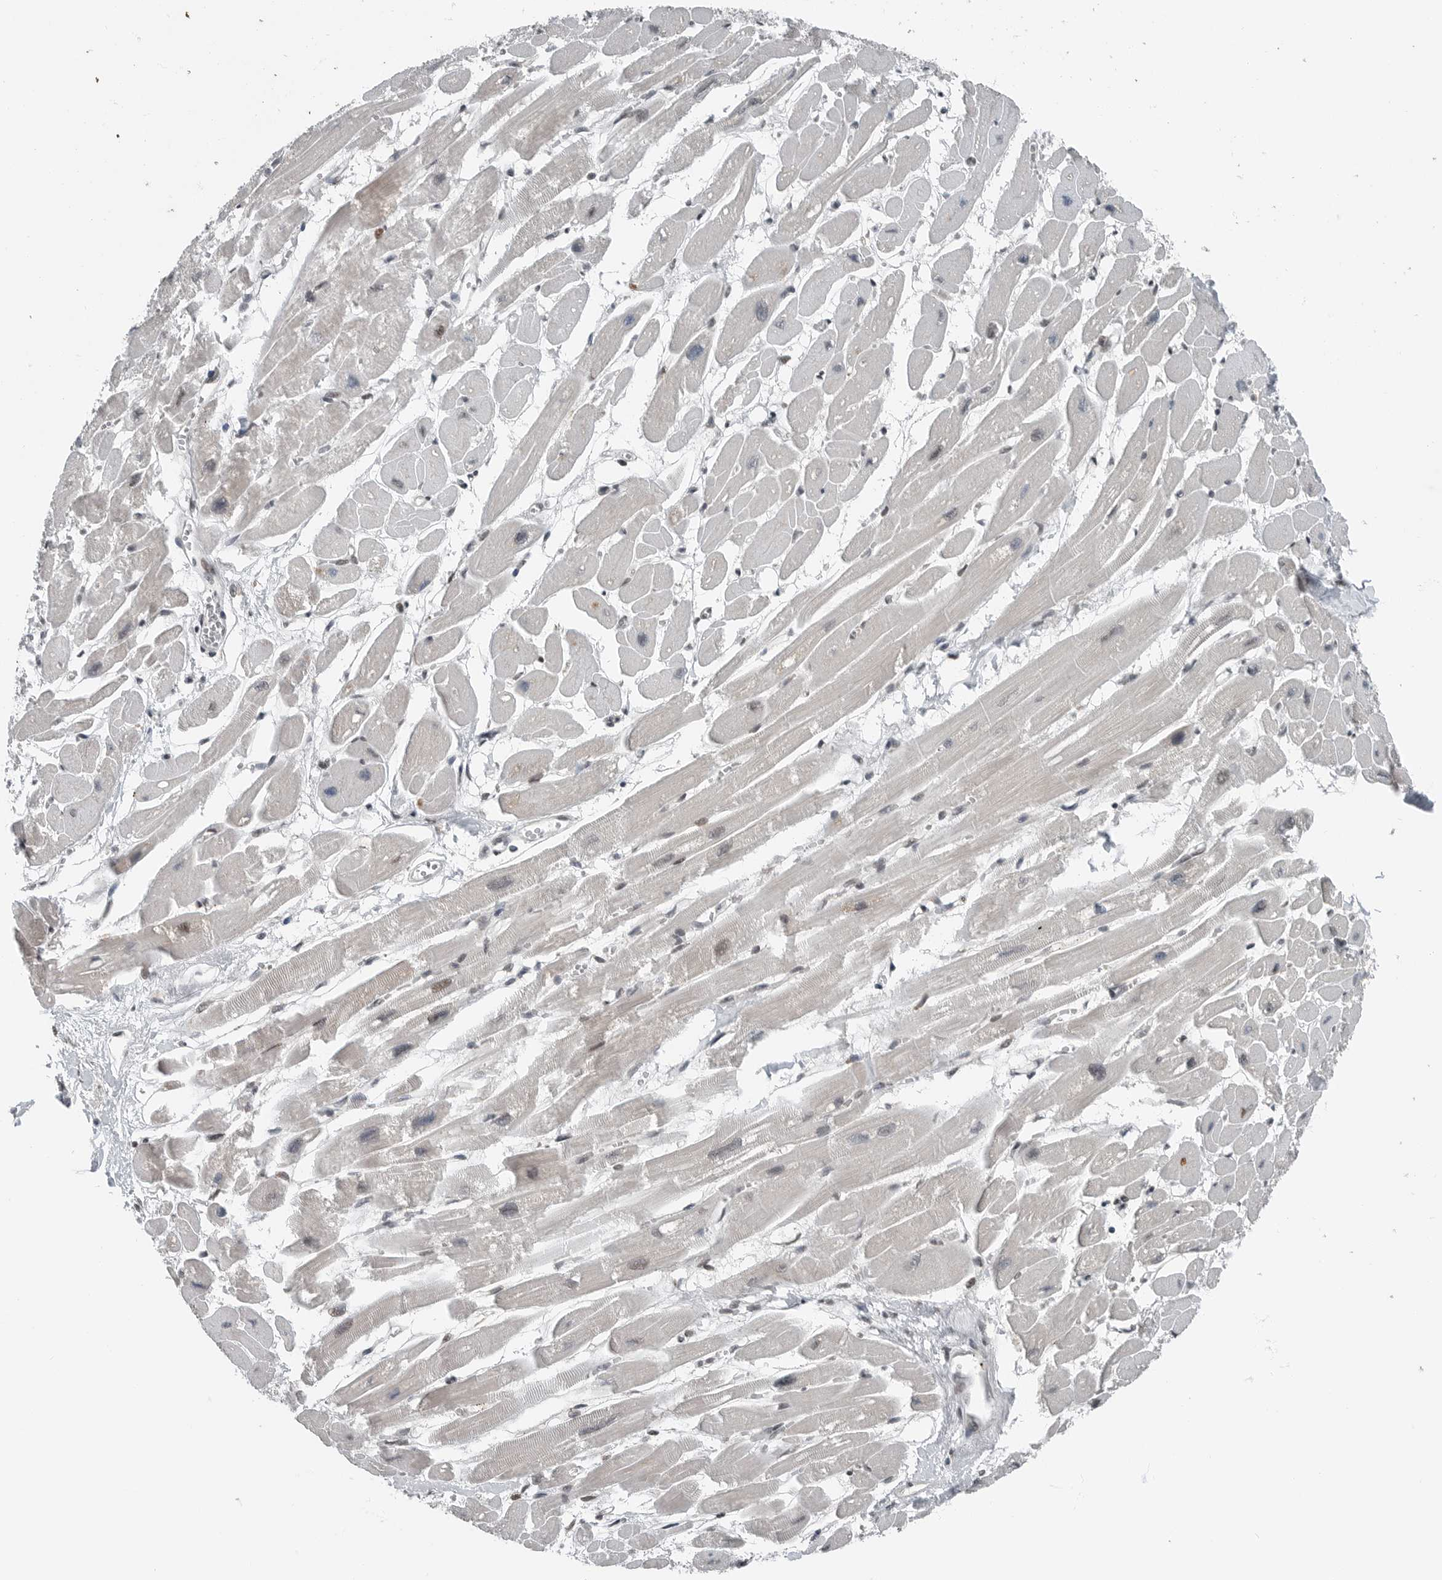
{"staining": {"intensity": "strong", "quantity": "<25%", "location": "nuclear"}, "tissue": "heart muscle", "cell_type": "Cardiomyocytes", "image_type": "normal", "snomed": [{"axis": "morphology", "description": "Normal tissue, NOS"}, {"axis": "topography", "description": "Heart"}], "caption": "Brown immunohistochemical staining in normal heart muscle demonstrates strong nuclear positivity in about <25% of cardiomyocytes.", "gene": "BLZF1", "patient": {"sex": "female", "age": 54}}